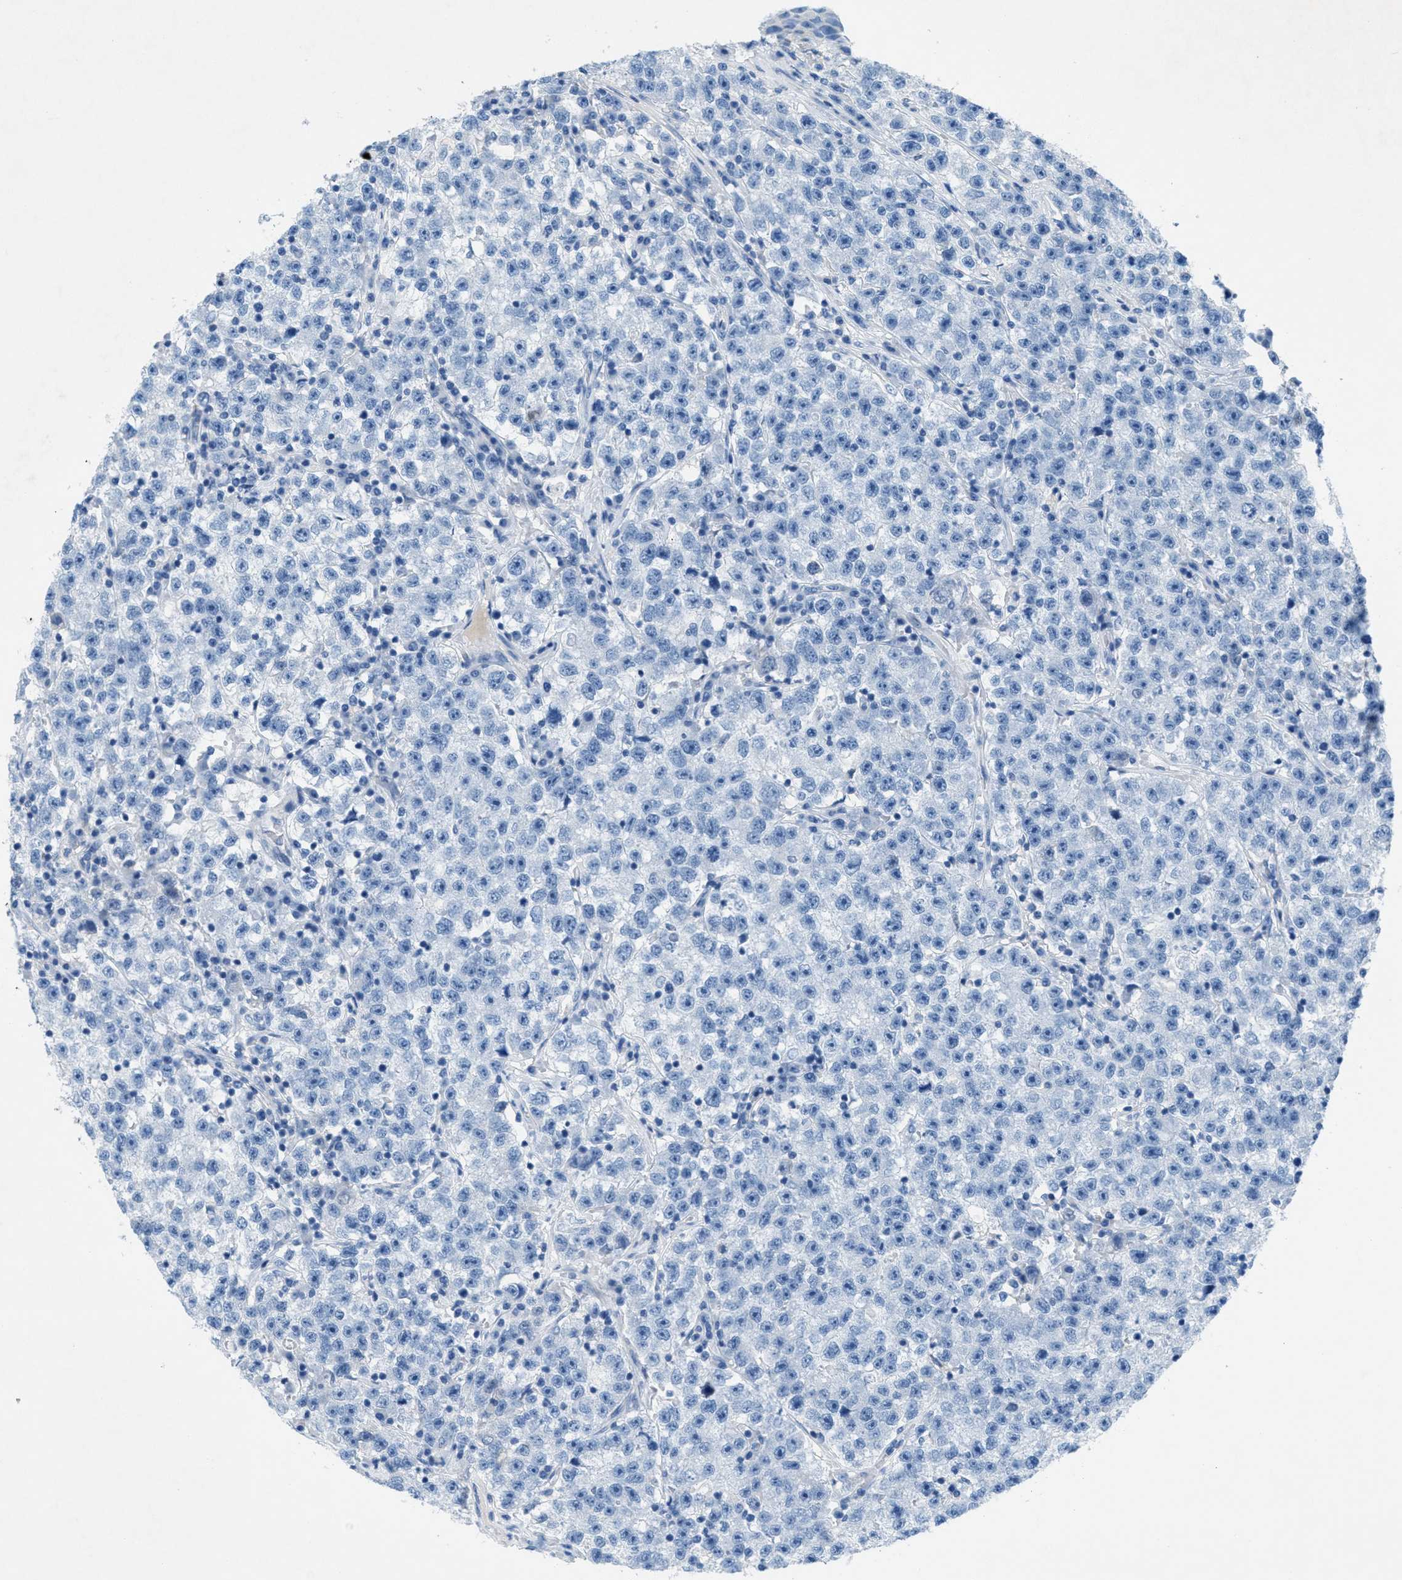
{"staining": {"intensity": "negative", "quantity": "none", "location": "none"}, "tissue": "testis cancer", "cell_type": "Tumor cells", "image_type": "cancer", "snomed": [{"axis": "morphology", "description": "Seminoma, NOS"}, {"axis": "topography", "description": "Testis"}], "caption": "An image of testis cancer stained for a protein shows no brown staining in tumor cells. Nuclei are stained in blue.", "gene": "GALNT17", "patient": {"sex": "male", "age": 22}}